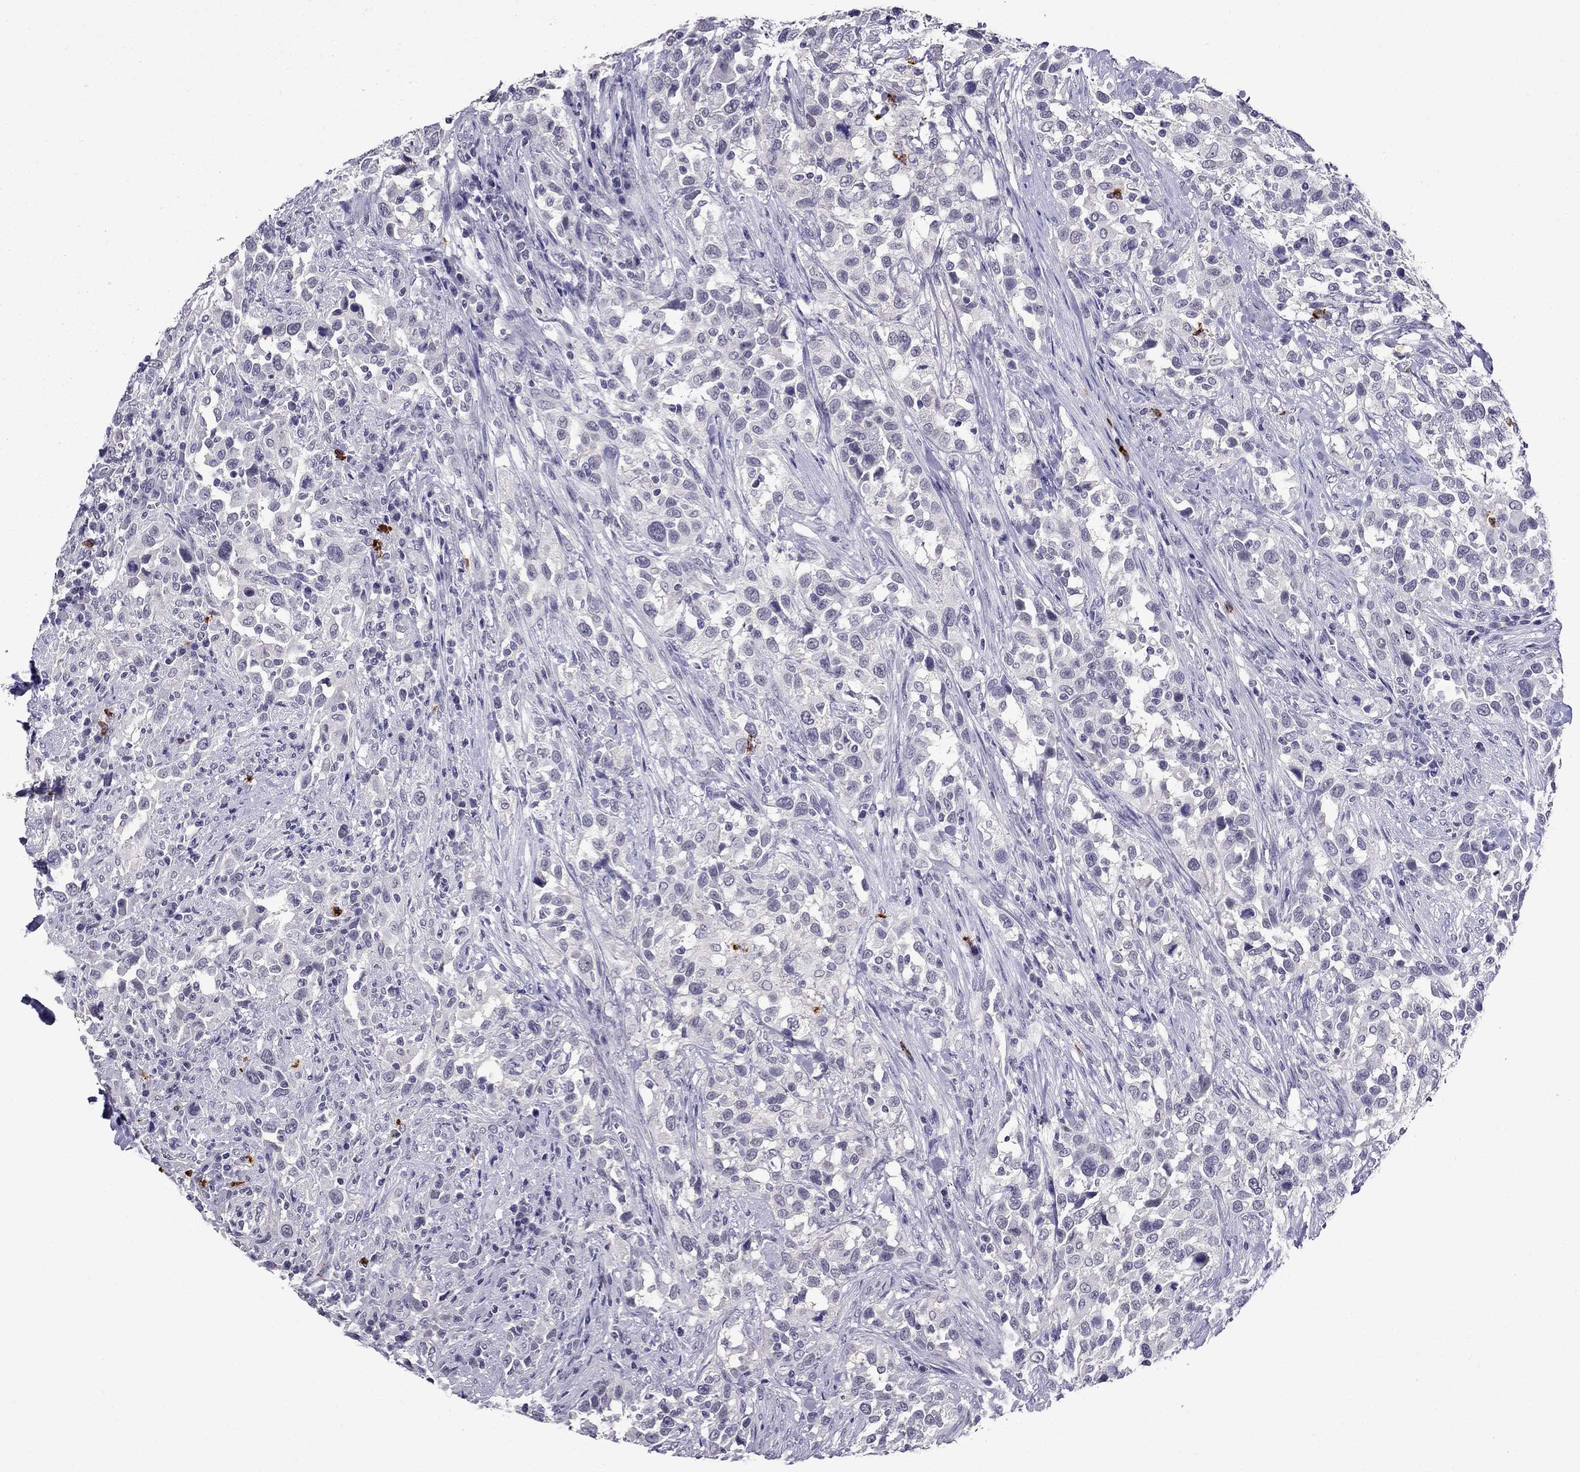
{"staining": {"intensity": "negative", "quantity": "none", "location": "none"}, "tissue": "urothelial cancer", "cell_type": "Tumor cells", "image_type": "cancer", "snomed": [{"axis": "morphology", "description": "Urothelial carcinoma, NOS"}, {"axis": "morphology", "description": "Urothelial carcinoma, High grade"}, {"axis": "topography", "description": "Urinary bladder"}], "caption": "There is no significant staining in tumor cells of high-grade urothelial carcinoma.", "gene": "OLFM4", "patient": {"sex": "female", "age": 64}}